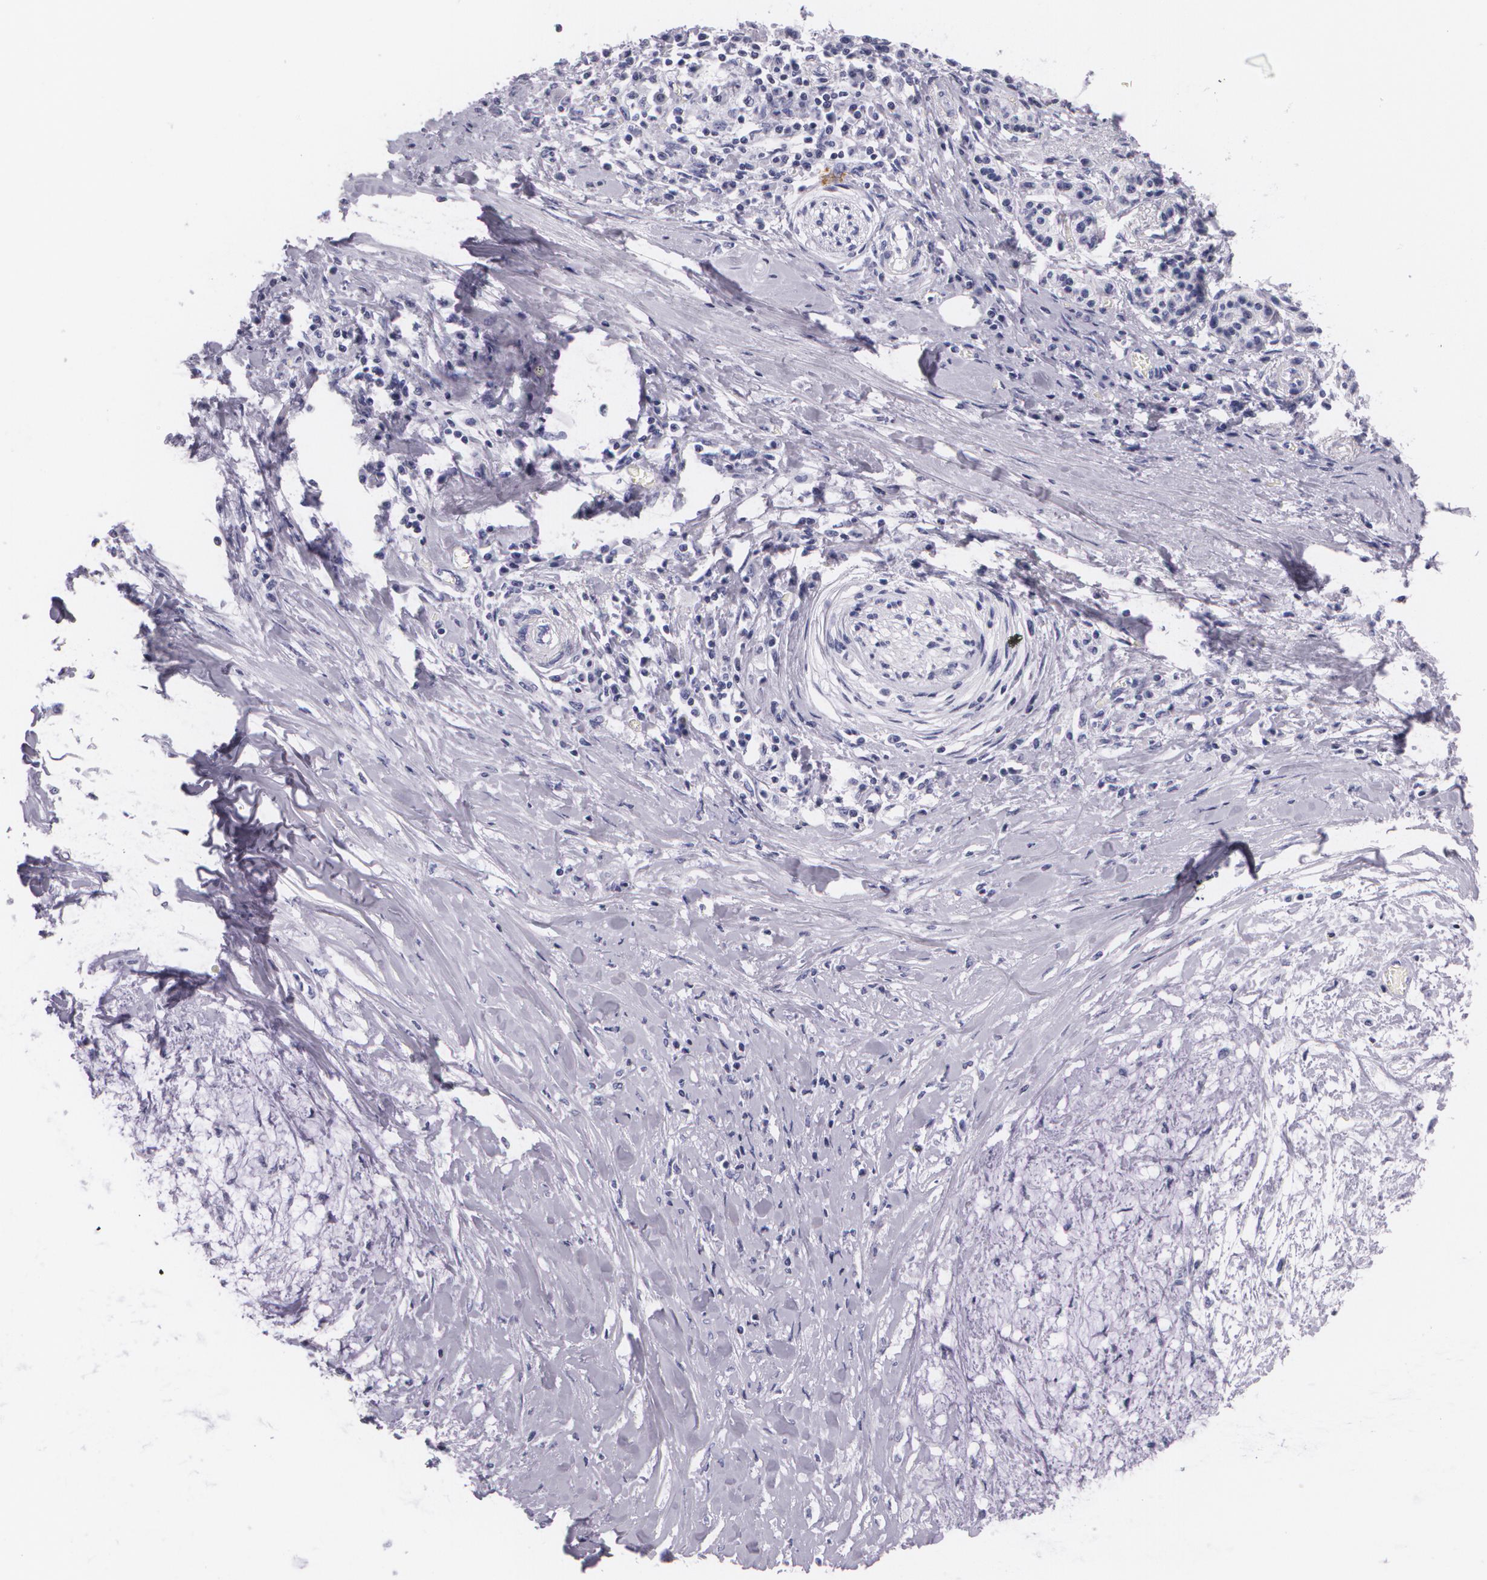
{"staining": {"intensity": "negative", "quantity": "none", "location": "none"}, "tissue": "pancreatic cancer", "cell_type": "Tumor cells", "image_type": "cancer", "snomed": [{"axis": "morphology", "description": "Adenocarcinoma, NOS"}, {"axis": "topography", "description": "Pancreas"}], "caption": "High power microscopy micrograph of an immunohistochemistry image of pancreatic cancer (adenocarcinoma), revealing no significant positivity in tumor cells.", "gene": "DLG4", "patient": {"sex": "female", "age": 64}}